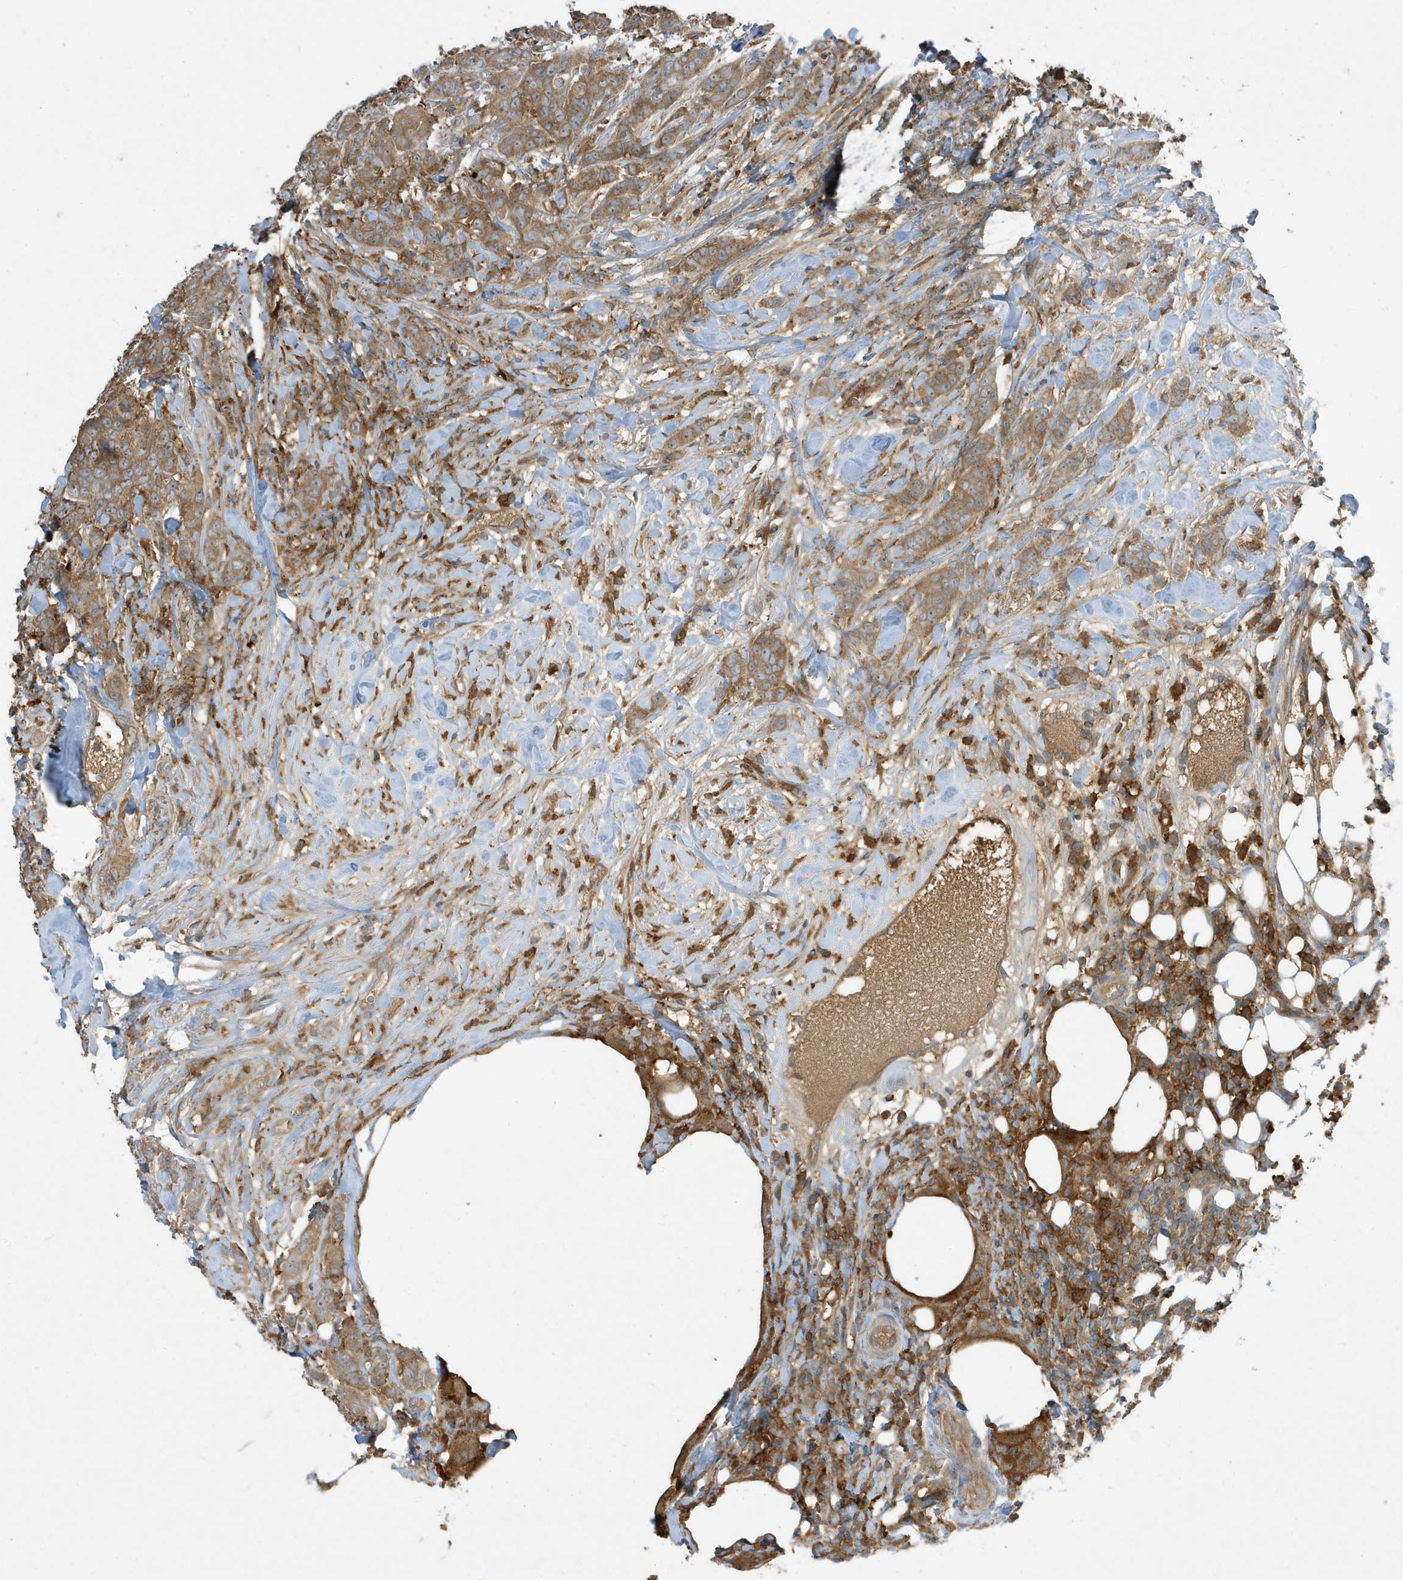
{"staining": {"intensity": "moderate", "quantity": ">75%", "location": "cytoplasmic/membranous"}, "tissue": "breast cancer", "cell_type": "Tumor cells", "image_type": "cancer", "snomed": [{"axis": "morphology", "description": "Duct carcinoma"}, {"axis": "topography", "description": "Breast"}], "caption": "This photomicrograph reveals intraductal carcinoma (breast) stained with IHC to label a protein in brown. The cytoplasmic/membranous of tumor cells show moderate positivity for the protein. Nuclei are counter-stained blue.", "gene": "ABTB1", "patient": {"sex": "female", "age": 40}}